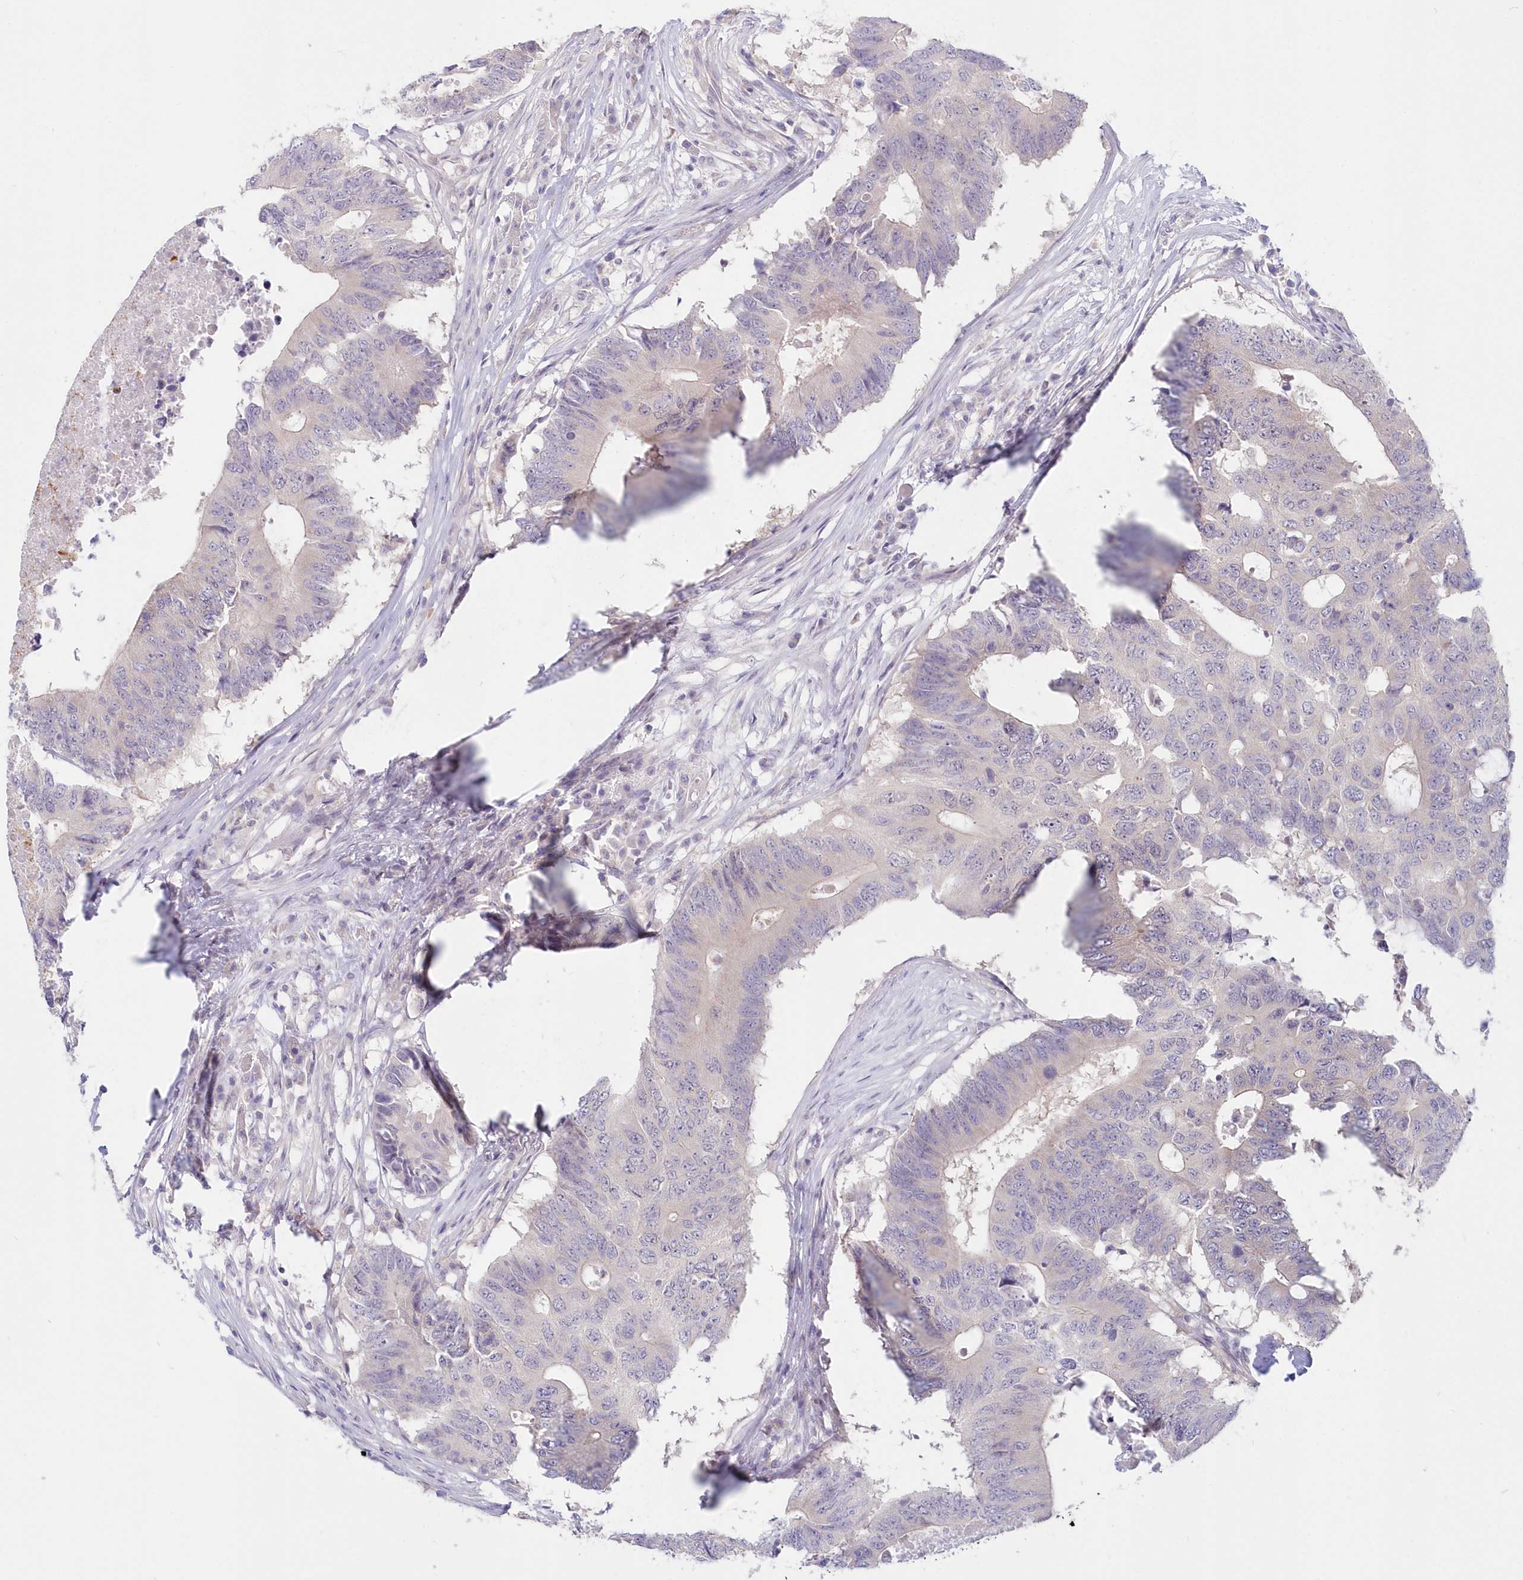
{"staining": {"intensity": "negative", "quantity": "none", "location": "none"}, "tissue": "colorectal cancer", "cell_type": "Tumor cells", "image_type": "cancer", "snomed": [{"axis": "morphology", "description": "Adenocarcinoma, NOS"}, {"axis": "topography", "description": "Colon"}], "caption": "Colorectal cancer stained for a protein using immunohistochemistry (IHC) reveals no positivity tumor cells.", "gene": "KATNA1", "patient": {"sex": "male", "age": 71}}